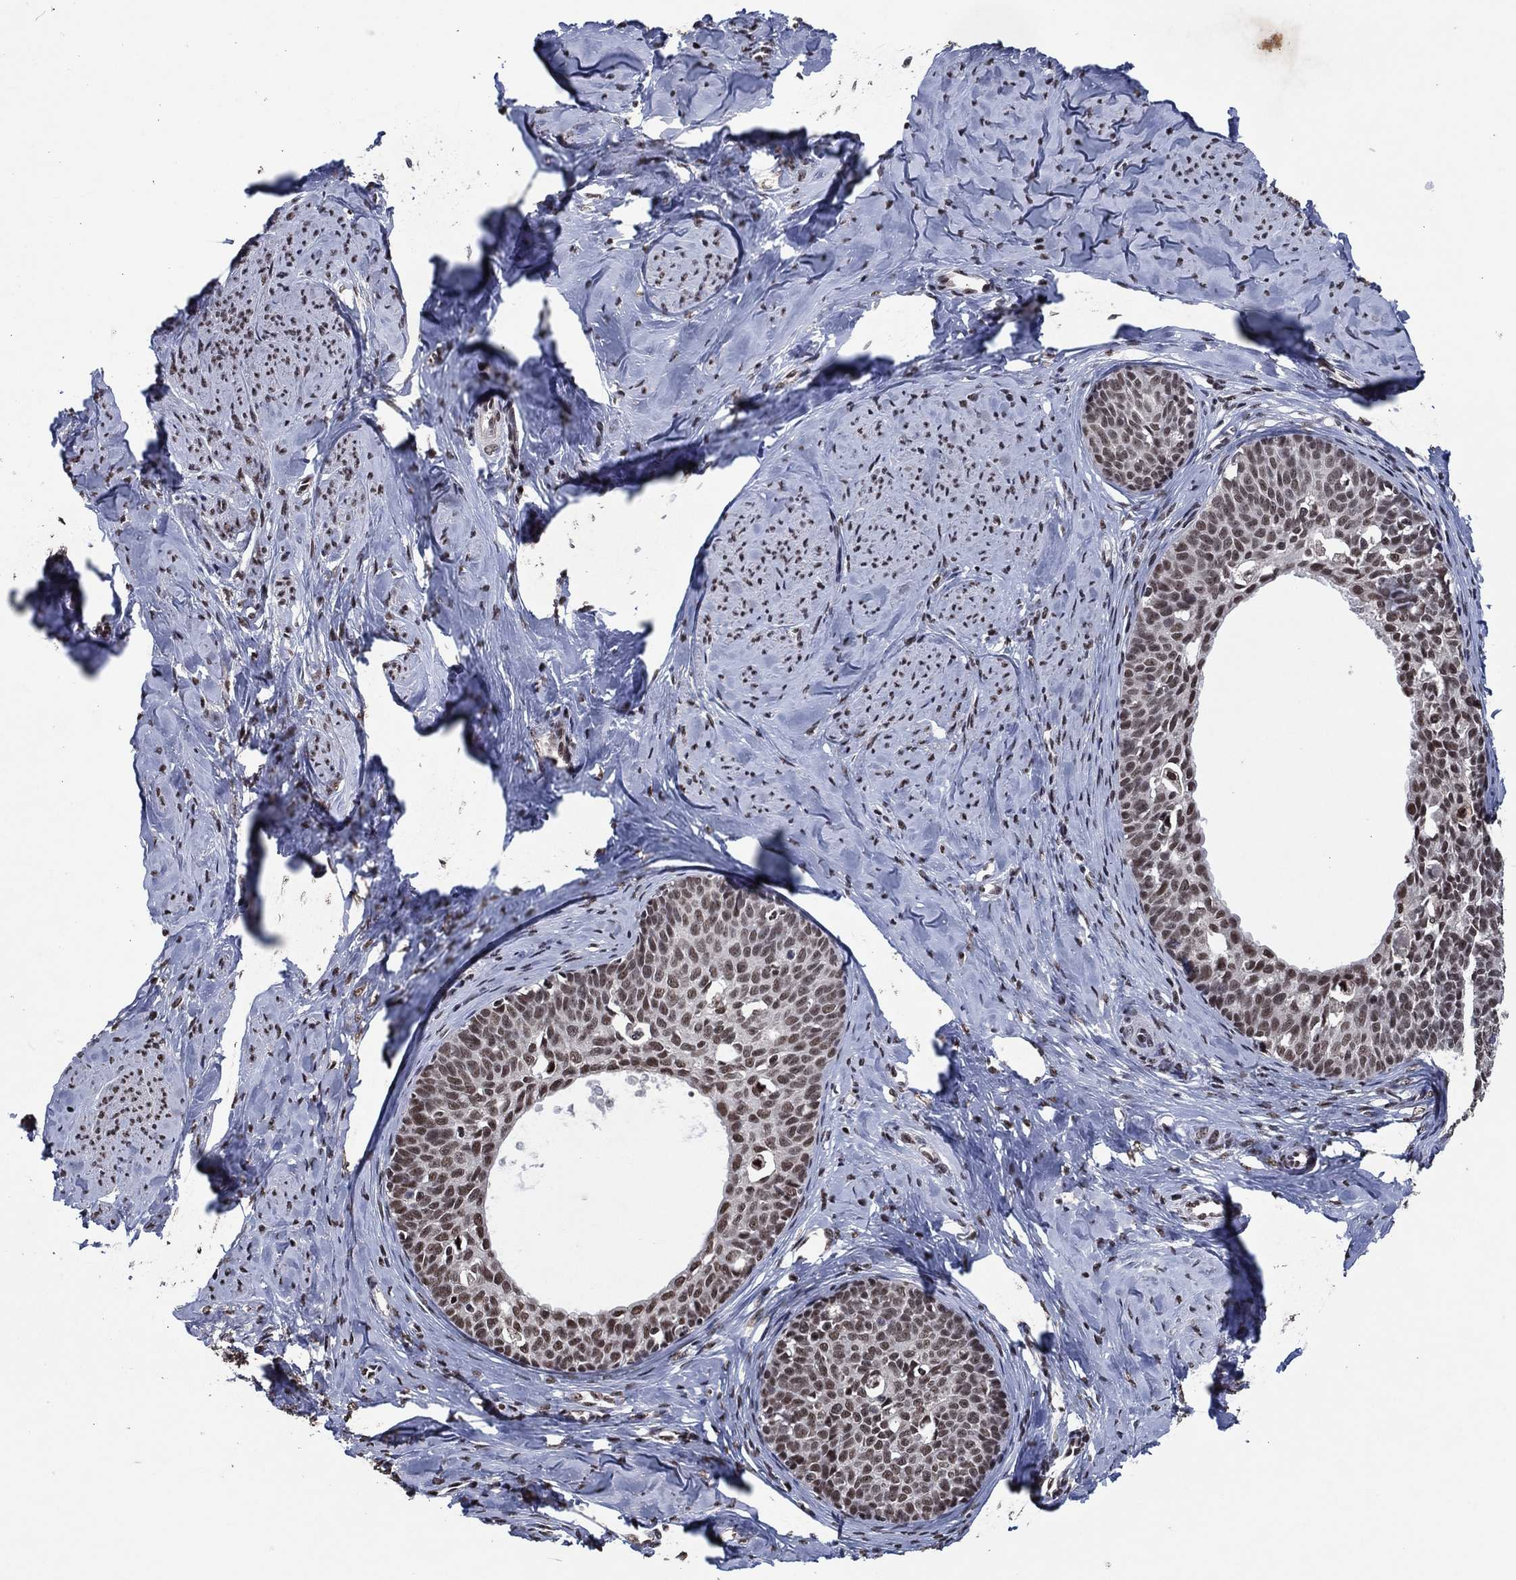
{"staining": {"intensity": "moderate", "quantity": ">75%", "location": "nuclear"}, "tissue": "cervical cancer", "cell_type": "Tumor cells", "image_type": "cancer", "snomed": [{"axis": "morphology", "description": "Squamous cell carcinoma, NOS"}, {"axis": "topography", "description": "Cervix"}], "caption": "This is a histology image of immunohistochemistry (IHC) staining of squamous cell carcinoma (cervical), which shows moderate expression in the nuclear of tumor cells.", "gene": "ZBTB42", "patient": {"sex": "female", "age": 51}}